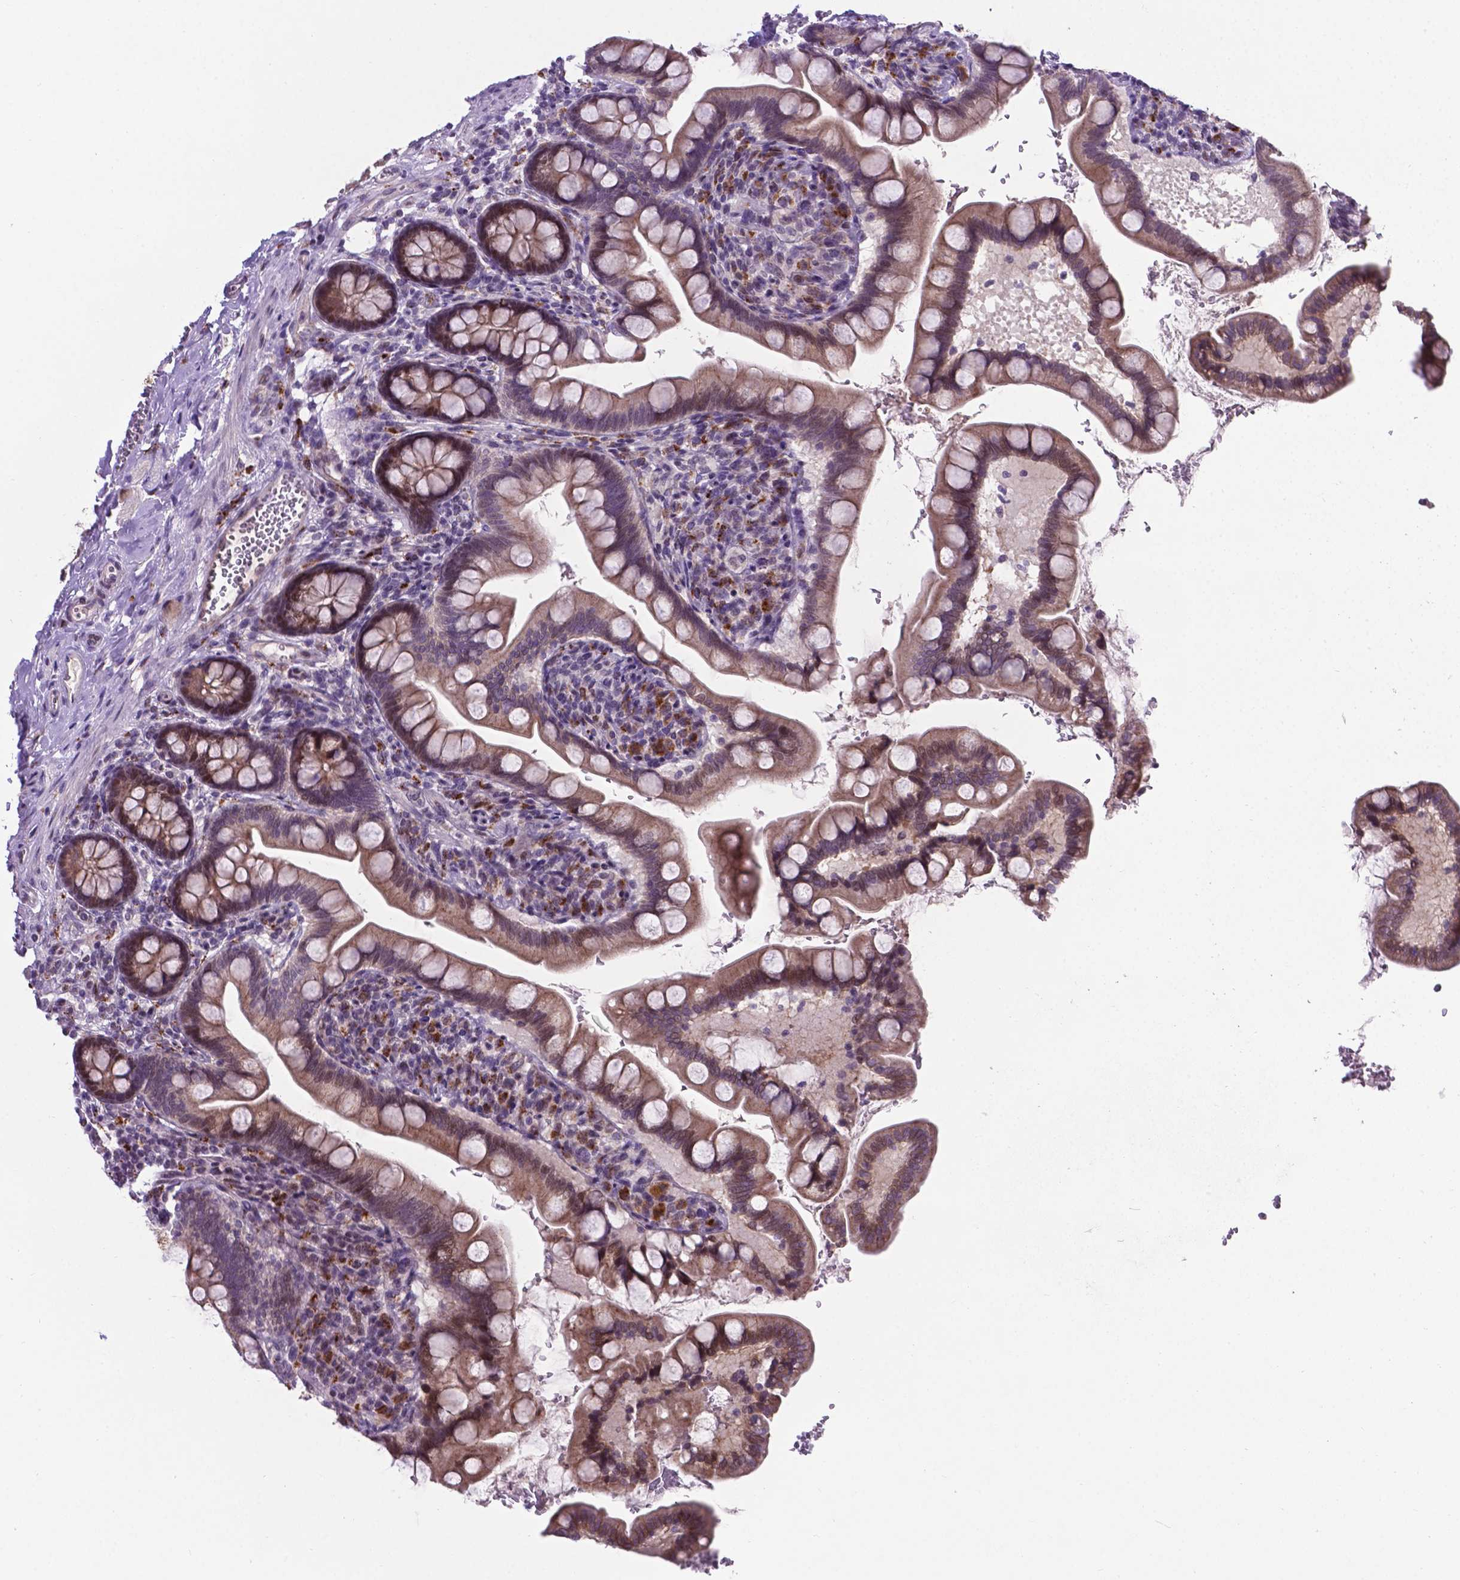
{"staining": {"intensity": "weak", "quantity": "25%-75%", "location": "cytoplasmic/membranous"}, "tissue": "small intestine", "cell_type": "Glandular cells", "image_type": "normal", "snomed": [{"axis": "morphology", "description": "Normal tissue, NOS"}, {"axis": "topography", "description": "Small intestine"}], "caption": "The image demonstrates a brown stain indicating the presence of a protein in the cytoplasmic/membranous of glandular cells in small intestine.", "gene": "SMAD2", "patient": {"sex": "female", "age": 56}}